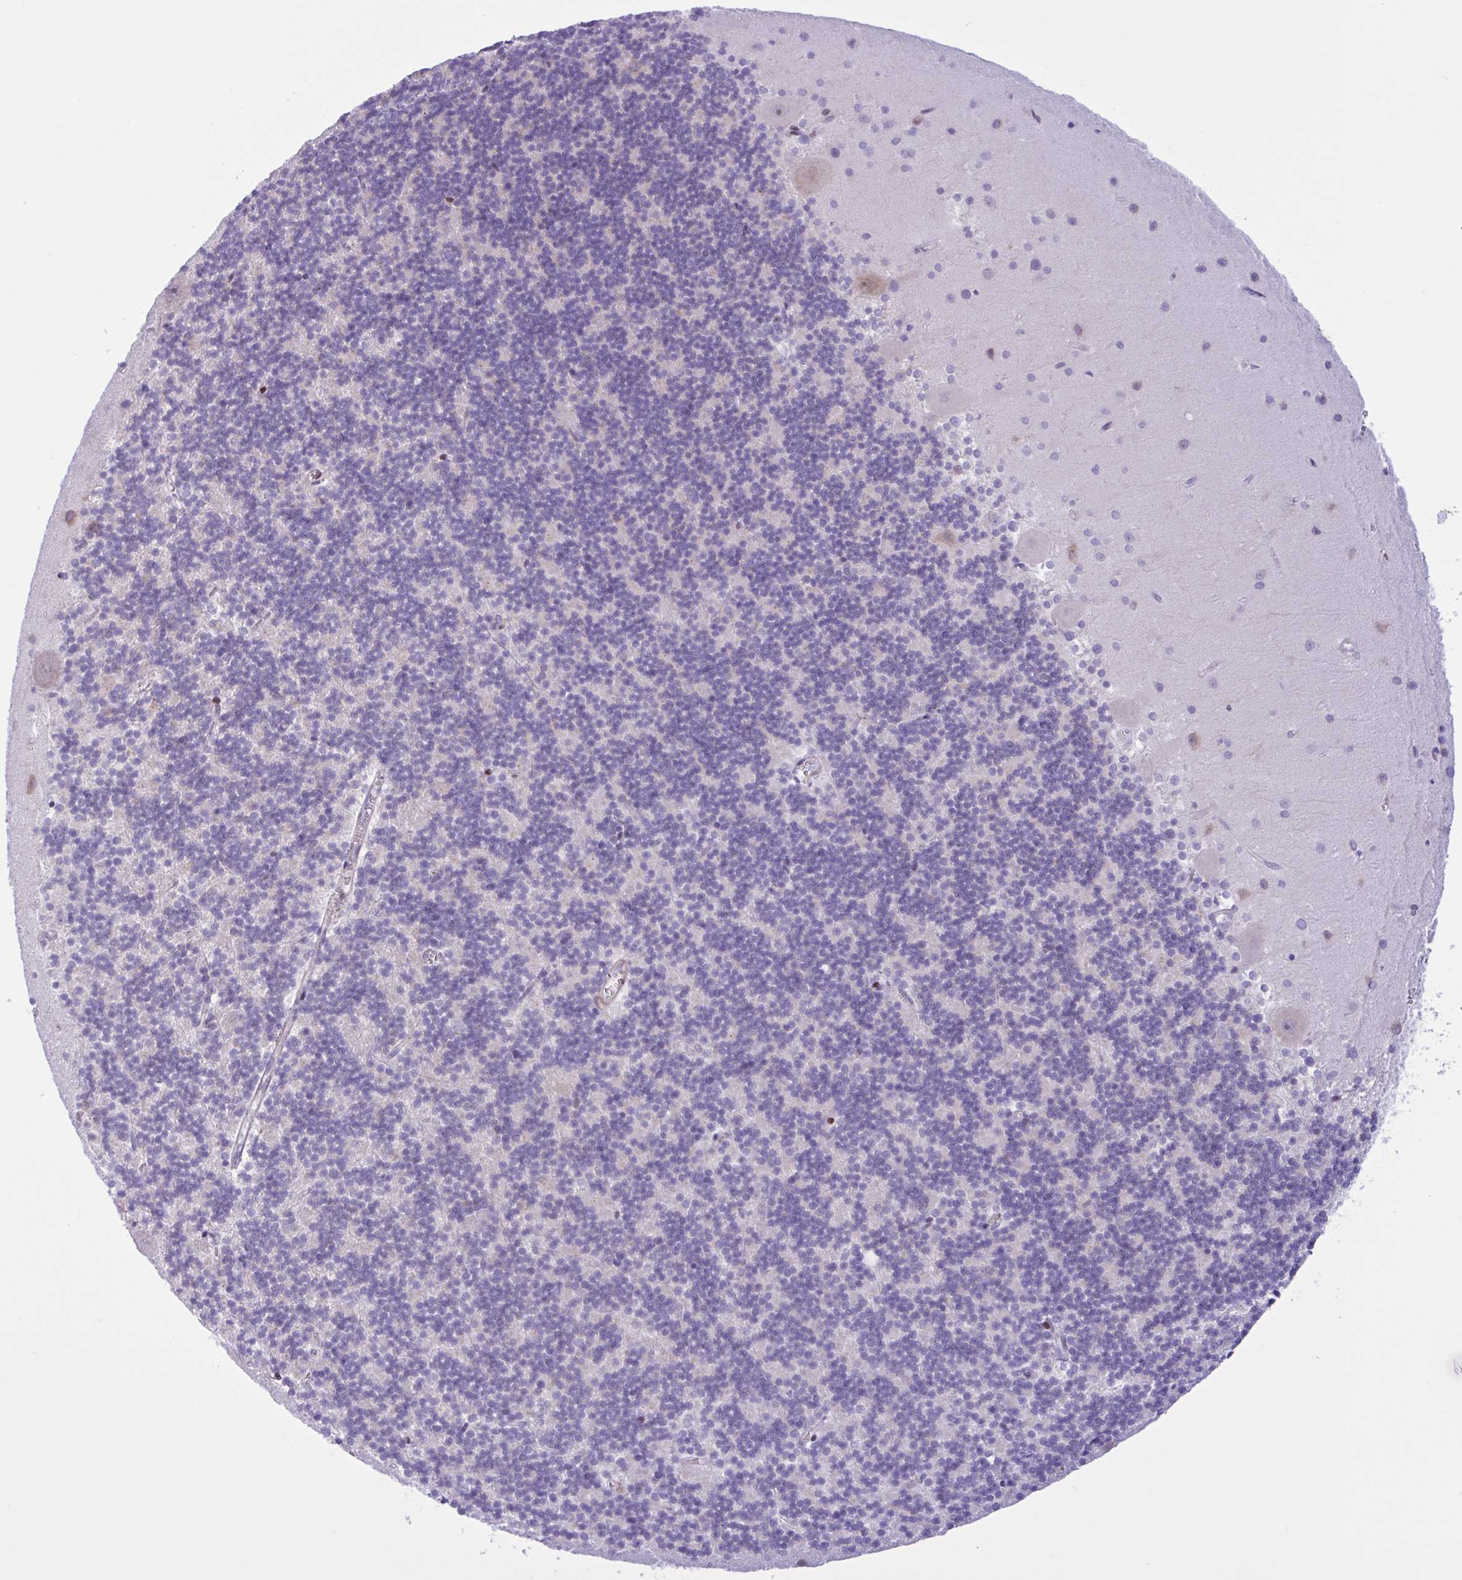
{"staining": {"intensity": "negative", "quantity": "none", "location": "none"}, "tissue": "cerebellum", "cell_type": "Cells in granular layer", "image_type": "normal", "snomed": [{"axis": "morphology", "description": "Normal tissue, NOS"}, {"axis": "topography", "description": "Cerebellum"}], "caption": "DAB (3,3'-diaminobenzidine) immunohistochemical staining of normal human cerebellum reveals no significant expression in cells in granular layer.", "gene": "AHCYL2", "patient": {"sex": "male", "age": 54}}